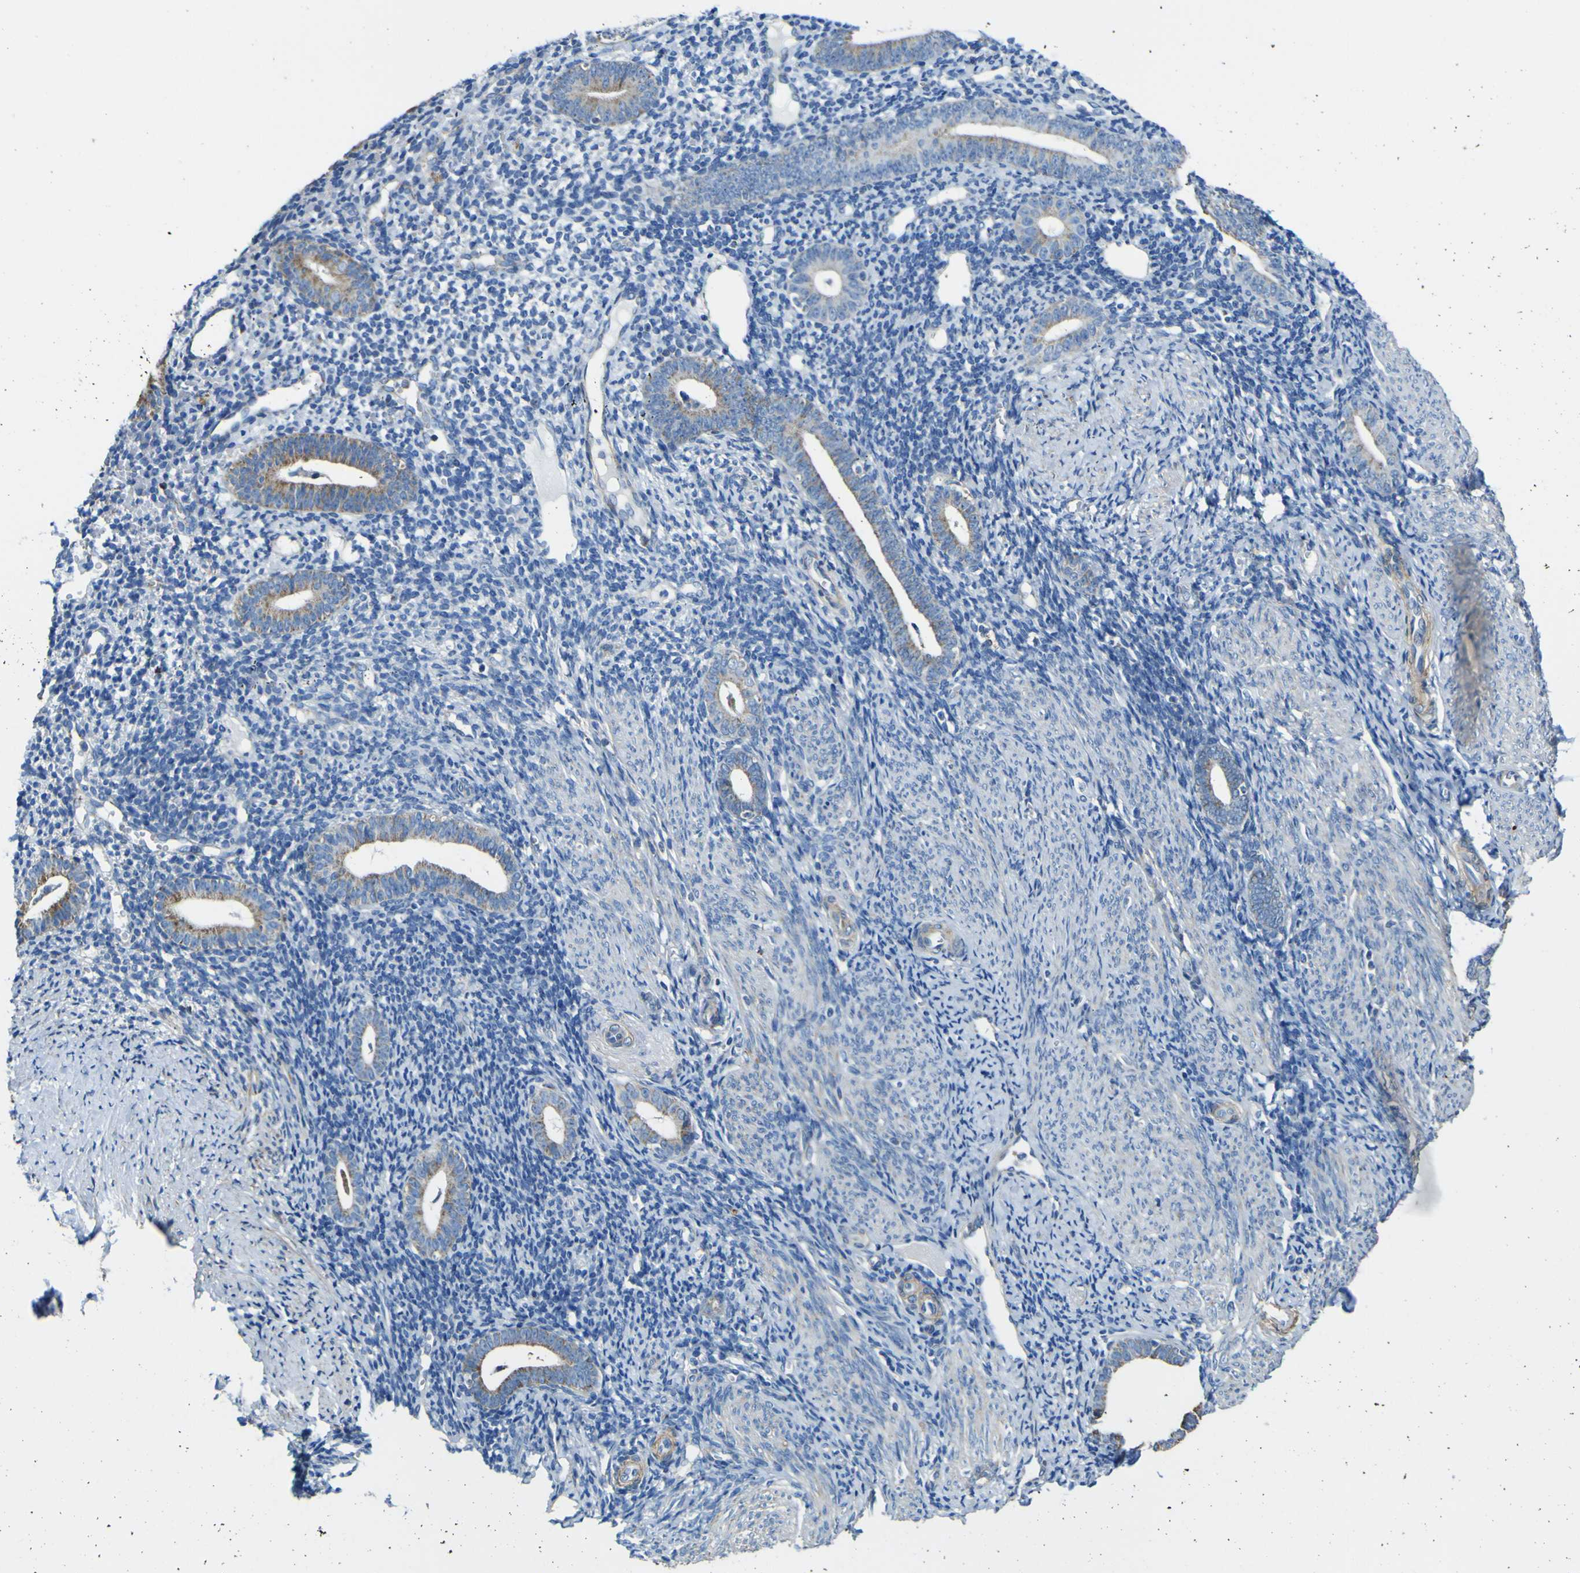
{"staining": {"intensity": "negative", "quantity": "none", "location": "none"}, "tissue": "endometrium", "cell_type": "Cells in endometrial stroma", "image_type": "normal", "snomed": [{"axis": "morphology", "description": "Normal tissue, NOS"}, {"axis": "topography", "description": "Endometrium"}], "caption": "High power microscopy micrograph of an immunohistochemistry micrograph of normal endometrium, revealing no significant expression in cells in endometrial stroma.", "gene": "ALDH18A1", "patient": {"sex": "female", "age": 50}}